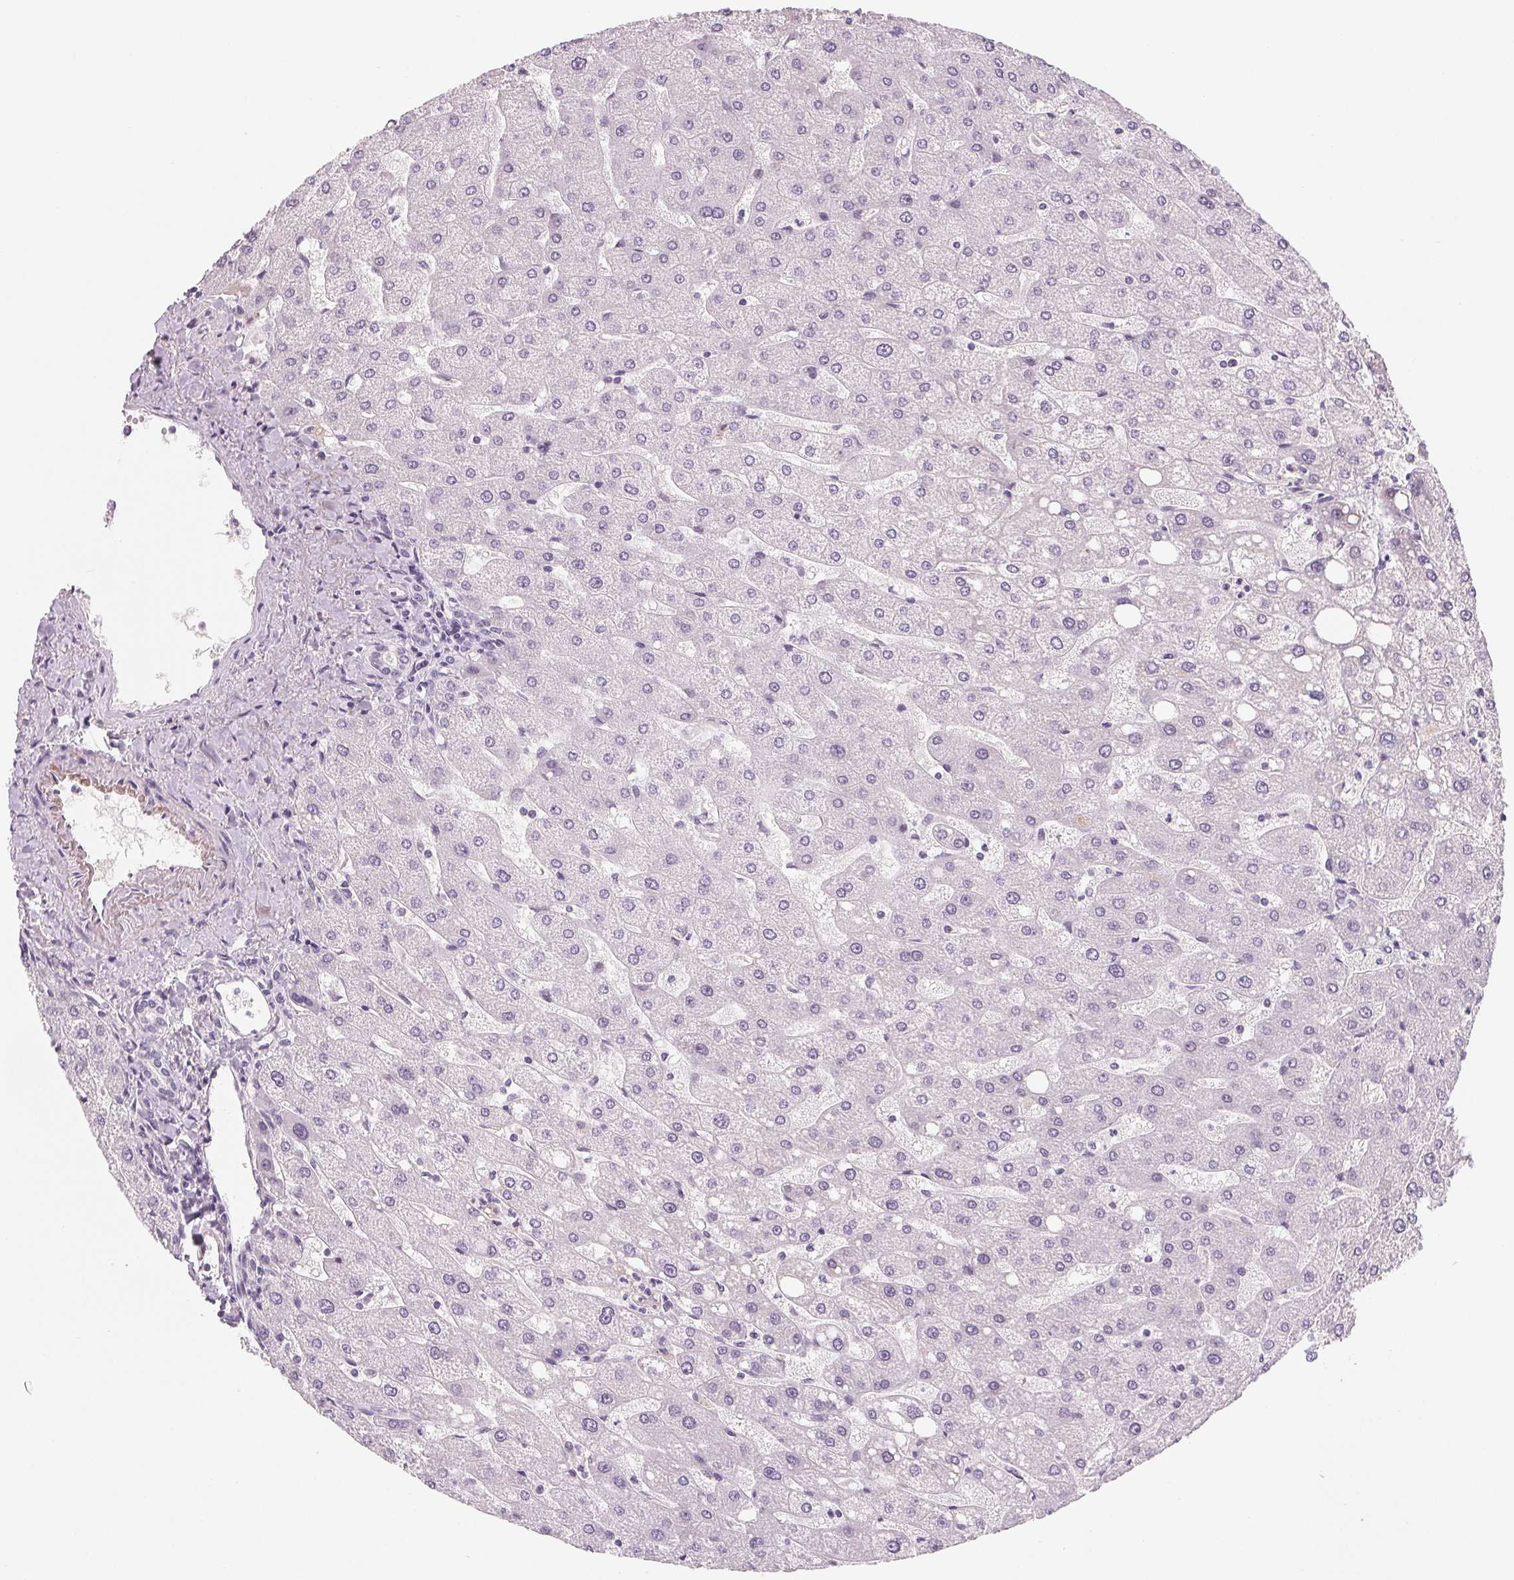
{"staining": {"intensity": "negative", "quantity": "none", "location": "none"}, "tissue": "liver", "cell_type": "Cholangiocytes", "image_type": "normal", "snomed": [{"axis": "morphology", "description": "Normal tissue, NOS"}, {"axis": "topography", "description": "Liver"}], "caption": "Immunohistochemistry histopathology image of normal liver stained for a protein (brown), which shows no positivity in cholangiocytes. (DAB IHC, high magnification).", "gene": "CFC1B", "patient": {"sex": "male", "age": 67}}